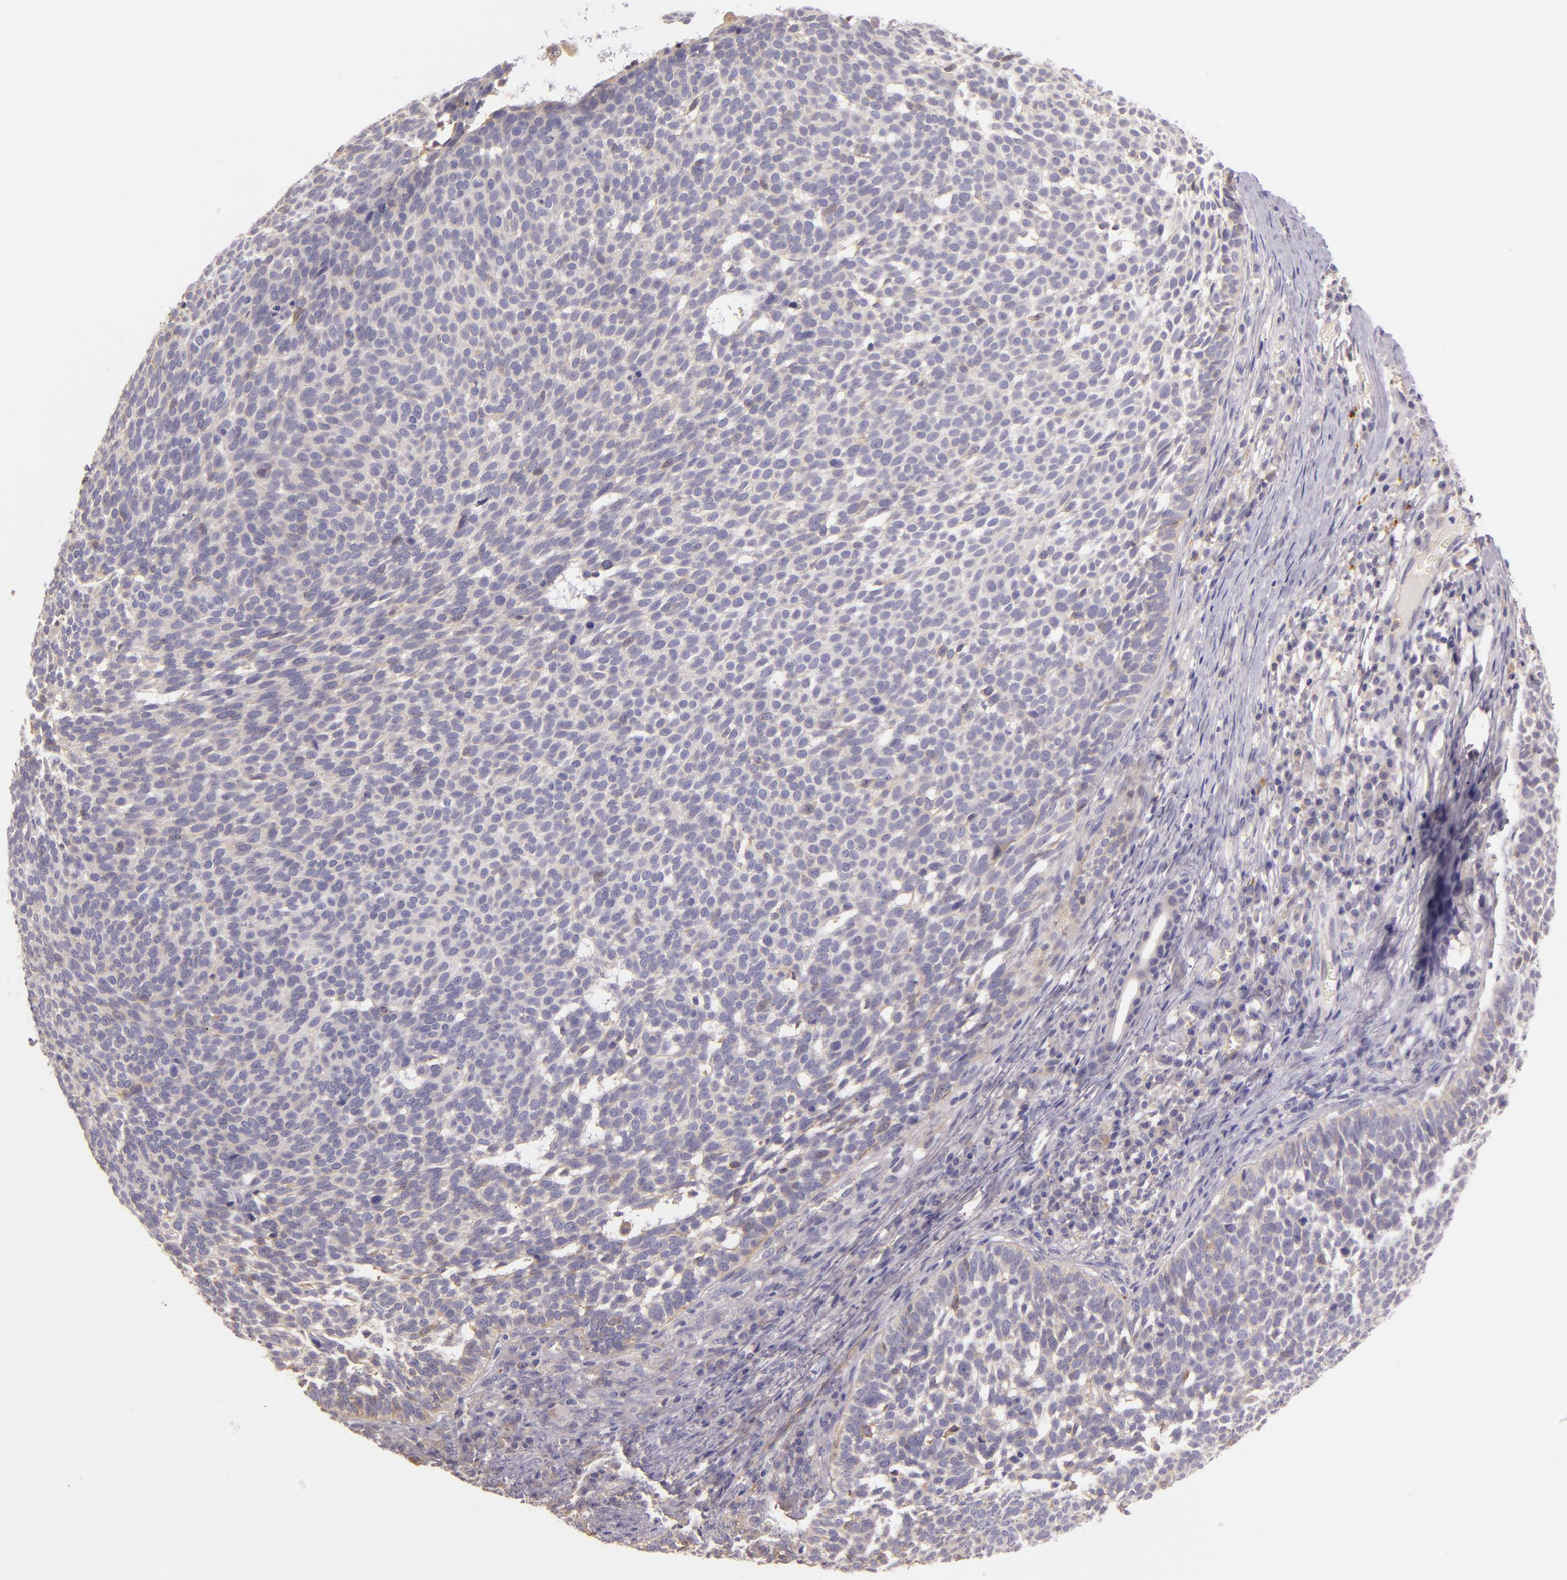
{"staining": {"intensity": "weak", "quantity": "25%-75%", "location": "cytoplasmic/membranous"}, "tissue": "skin cancer", "cell_type": "Tumor cells", "image_type": "cancer", "snomed": [{"axis": "morphology", "description": "Basal cell carcinoma"}, {"axis": "topography", "description": "Skin"}], "caption": "Protein expression analysis of human basal cell carcinoma (skin) reveals weak cytoplasmic/membranous positivity in about 25%-75% of tumor cells.", "gene": "CTSF", "patient": {"sex": "male", "age": 63}}